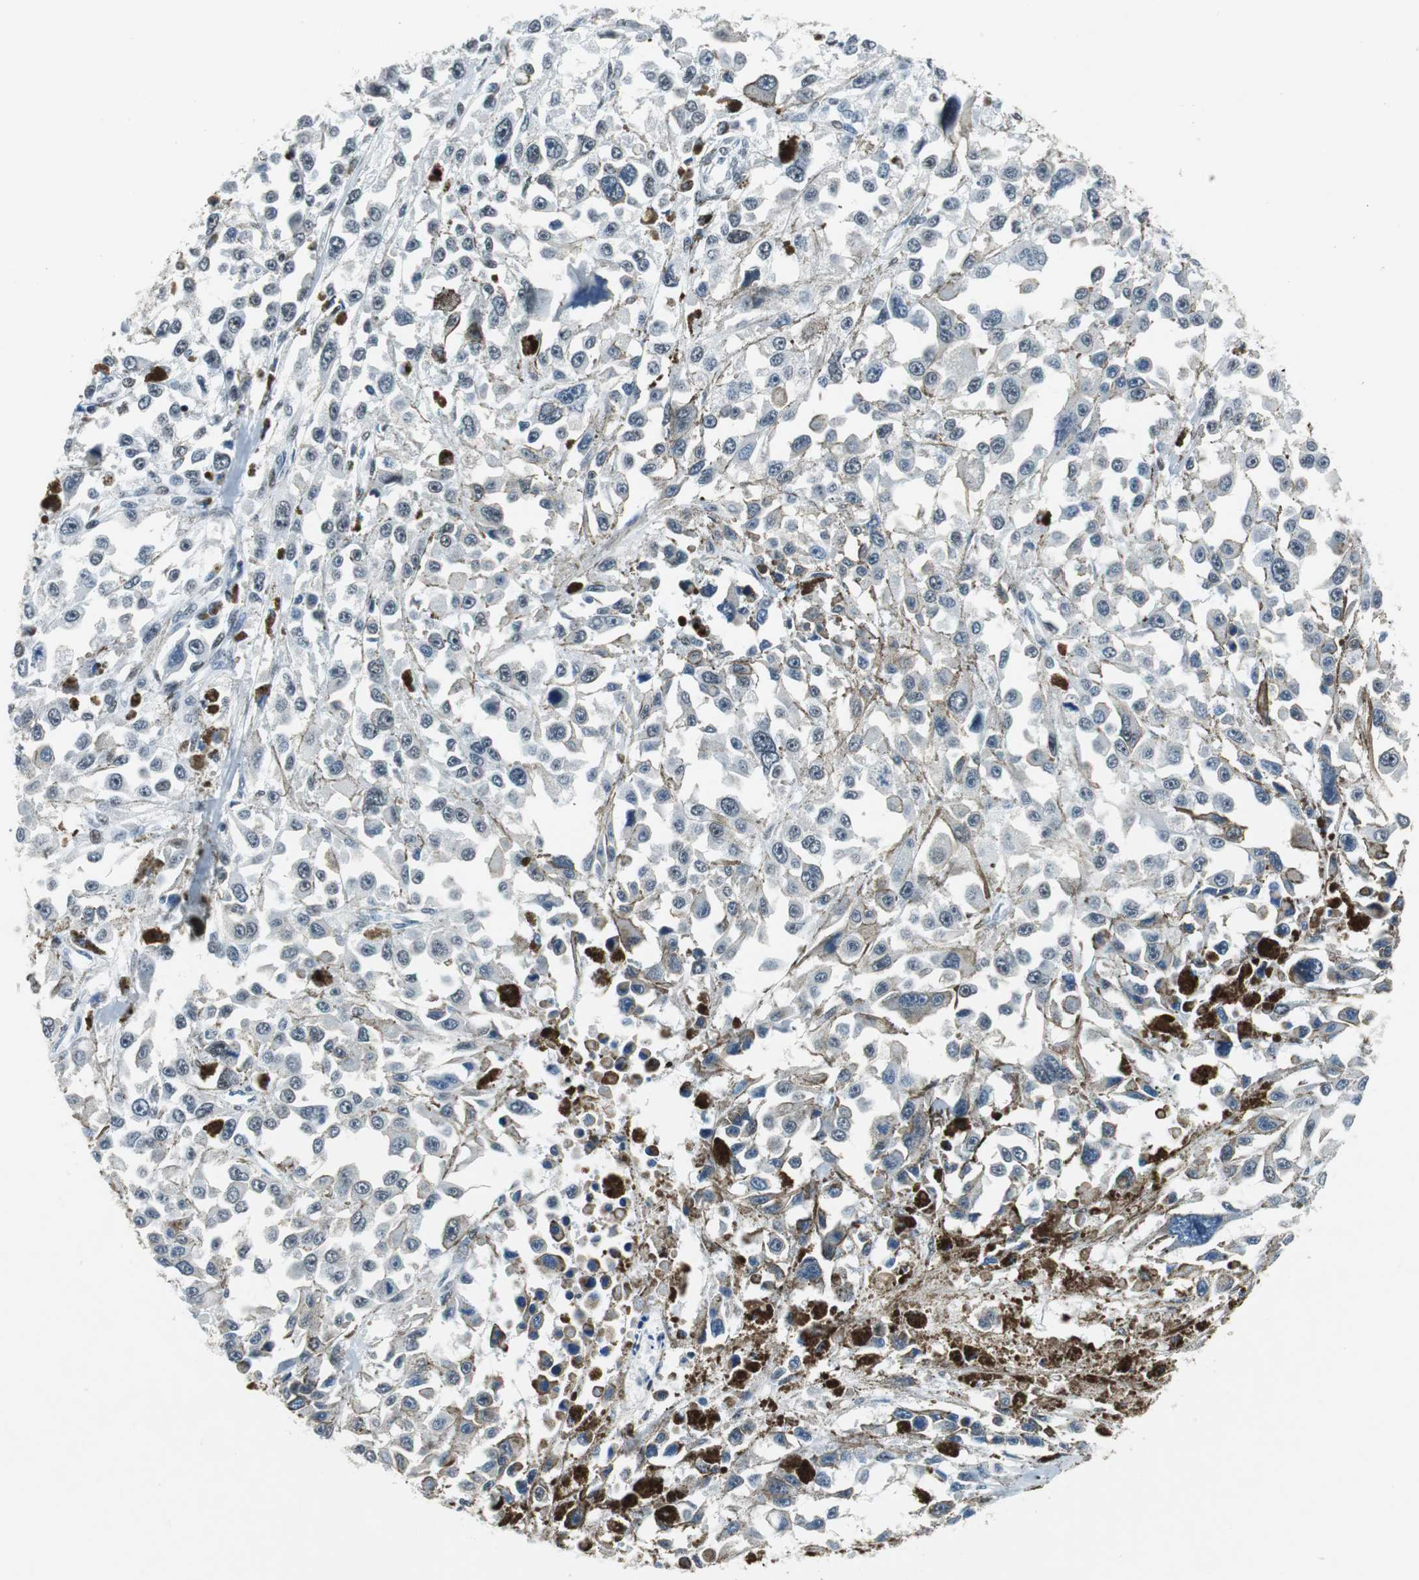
{"staining": {"intensity": "negative", "quantity": "none", "location": "none"}, "tissue": "melanoma", "cell_type": "Tumor cells", "image_type": "cancer", "snomed": [{"axis": "morphology", "description": "Malignant melanoma, Metastatic site"}, {"axis": "topography", "description": "Lymph node"}], "caption": "Tumor cells are negative for protein expression in human malignant melanoma (metastatic site).", "gene": "HDAC3", "patient": {"sex": "male", "age": 59}}